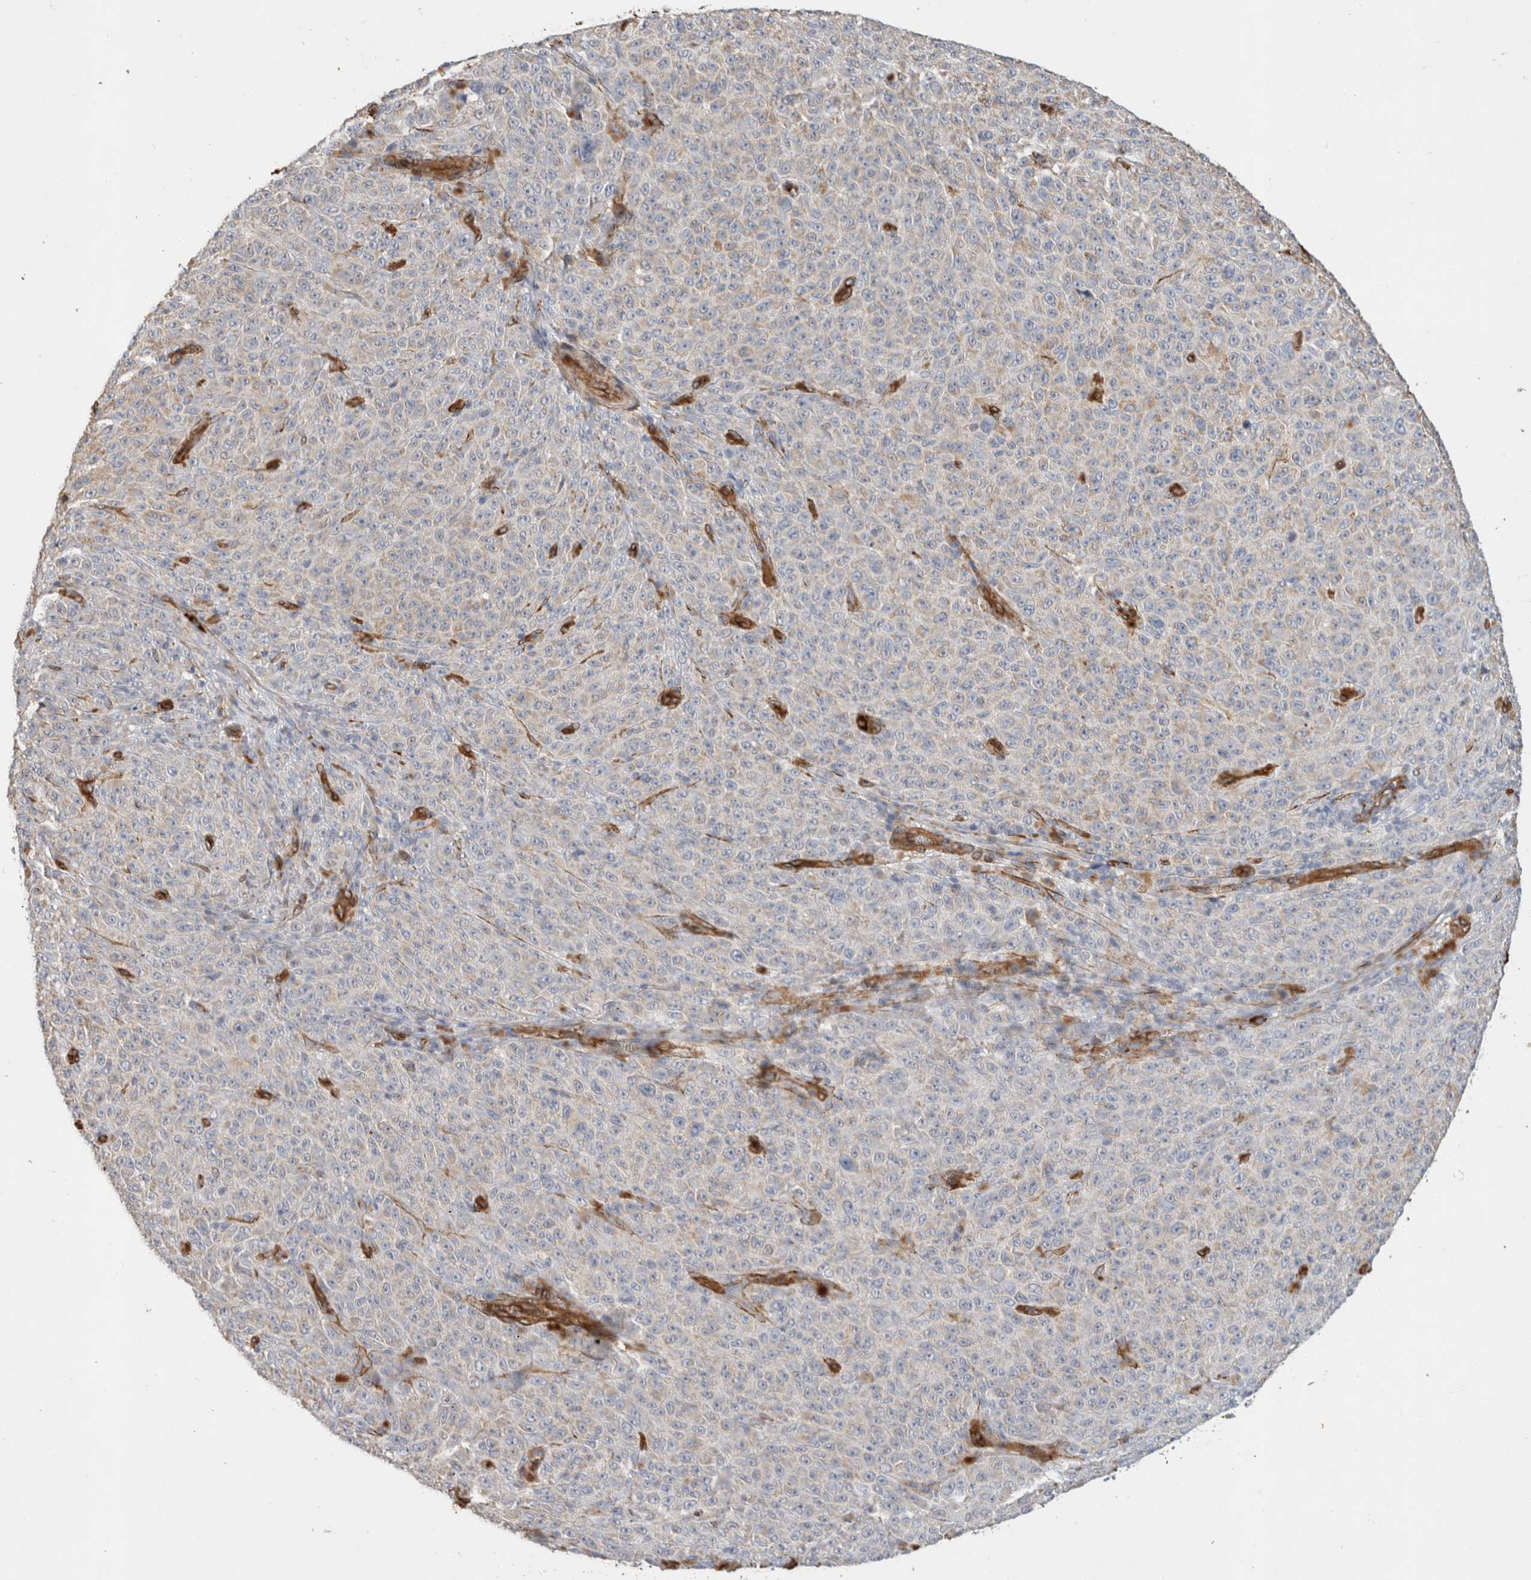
{"staining": {"intensity": "negative", "quantity": "none", "location": "none"}, "tissue": "melanoma", "cell_type": "Tumor cells", "image_type": "cancer", "snomed": [{"axis": "morphology", "description": "Malignant melanoma, NOS"}, {"axis": "topography", "description": "Skin"}], "caption": "A high-resolution histopathology image shows immunohistochemistry staining of melanoma, which demonstrates no significant expression in tumor cells.", "gene": "JMJD4", "patient": {"sex": "female", "age": 82}}